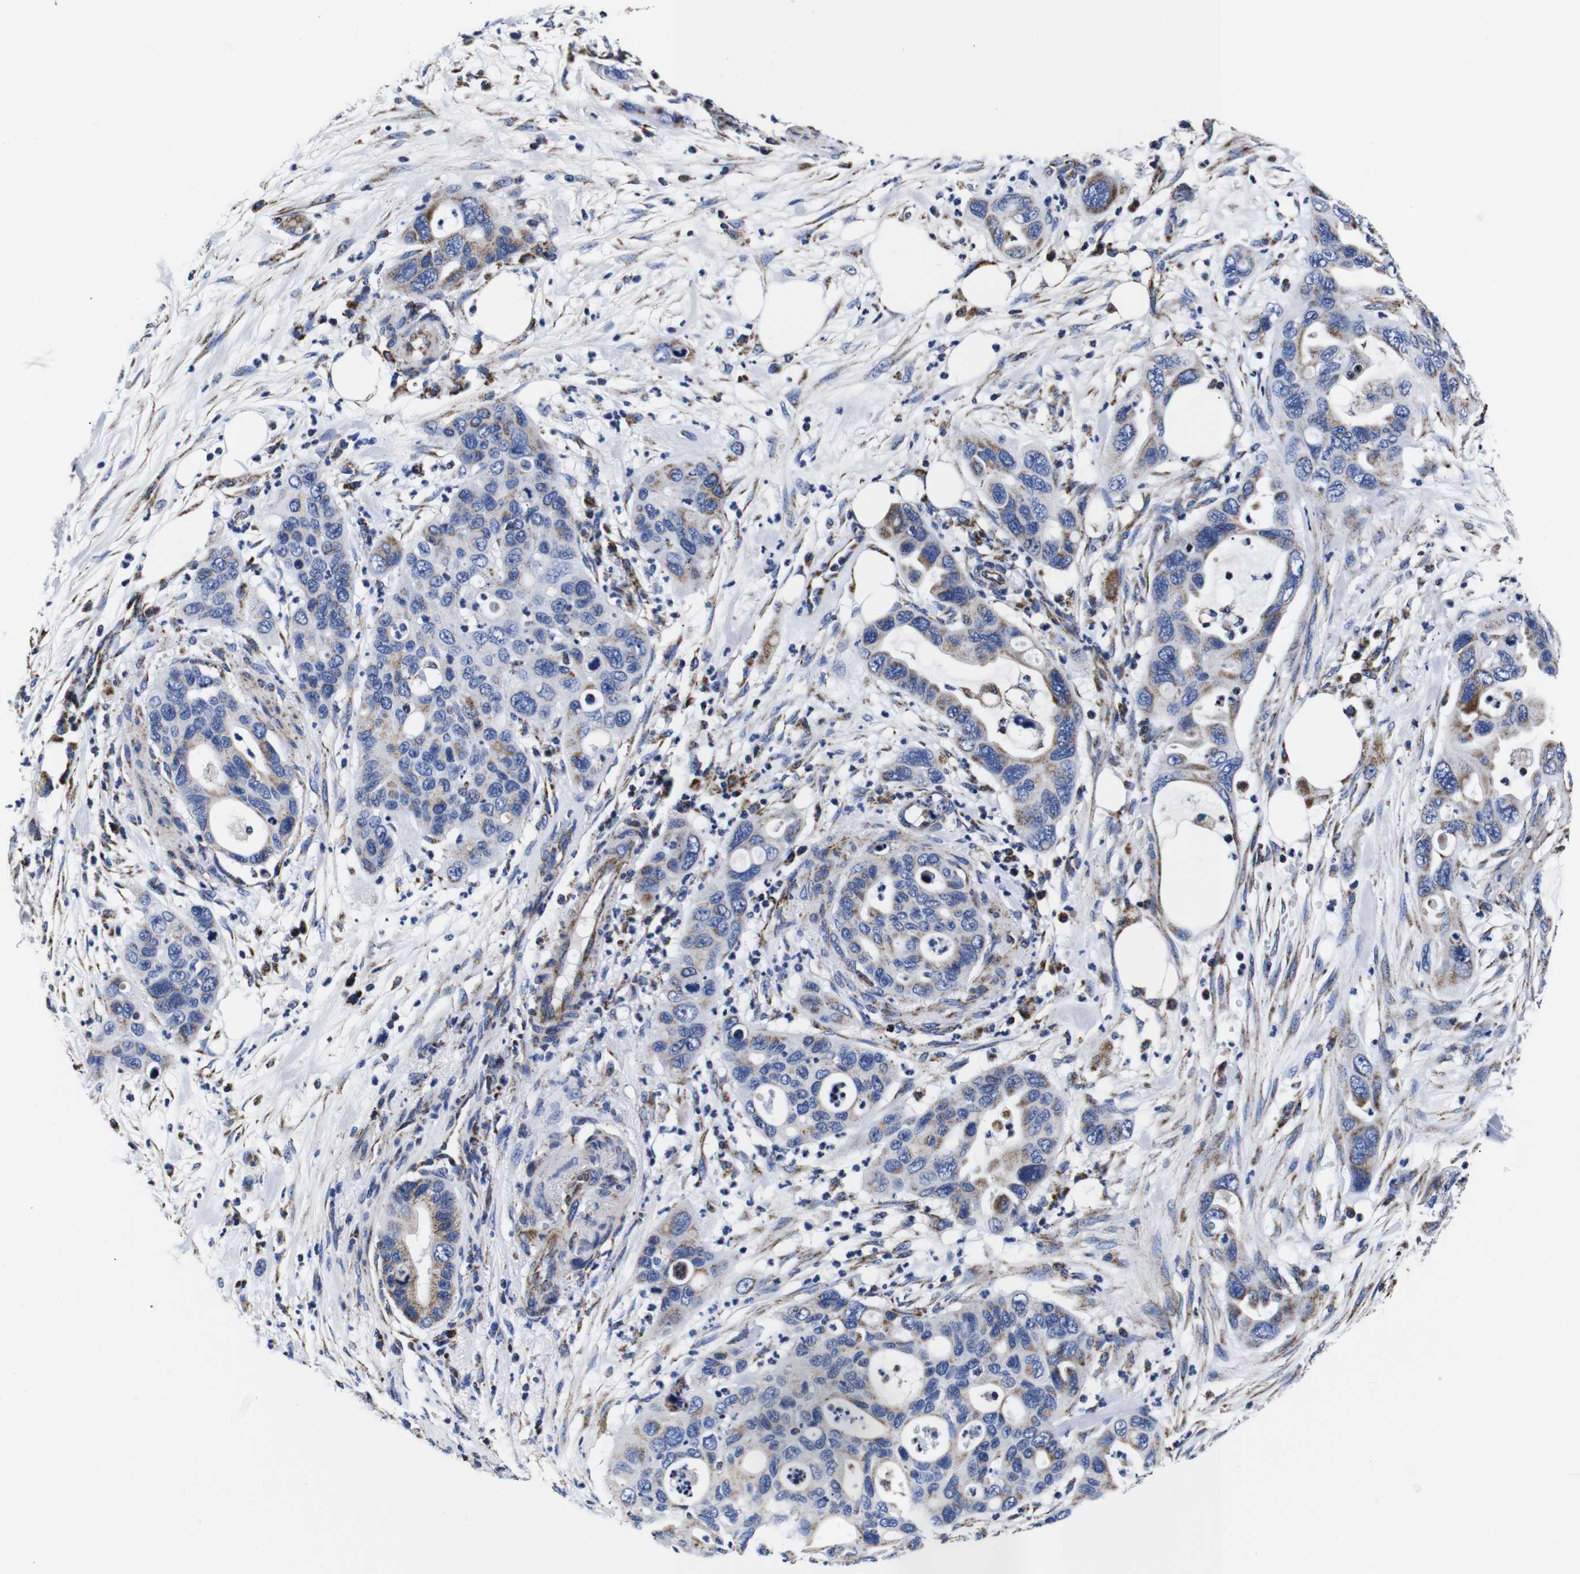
{"staining": {"intensity": "moderate", "quantity": "<25%", "location": "cytoplasmic/membranous"}, "tissue": "pancreatic cancer", "cell_type": "Tumor cells", "image_type": "cancer", "snomed": [{"axis": "morphology", "description": "Adenocarcinoma, NOS"}, {"axis": "topography", "description": "Pancreas"}], "caption": "Adenocarcinoma (pancreatic) tissue displays moderate cytoplasmic/membranous positivity in about <25% of tumor cells The staining was performed using DAB, with brown indicating positive protein expression. Nuclei are stained blue with hematoxylin.", "gene": "FKBP9", "patient": {"sex": "female", "age": 71}}